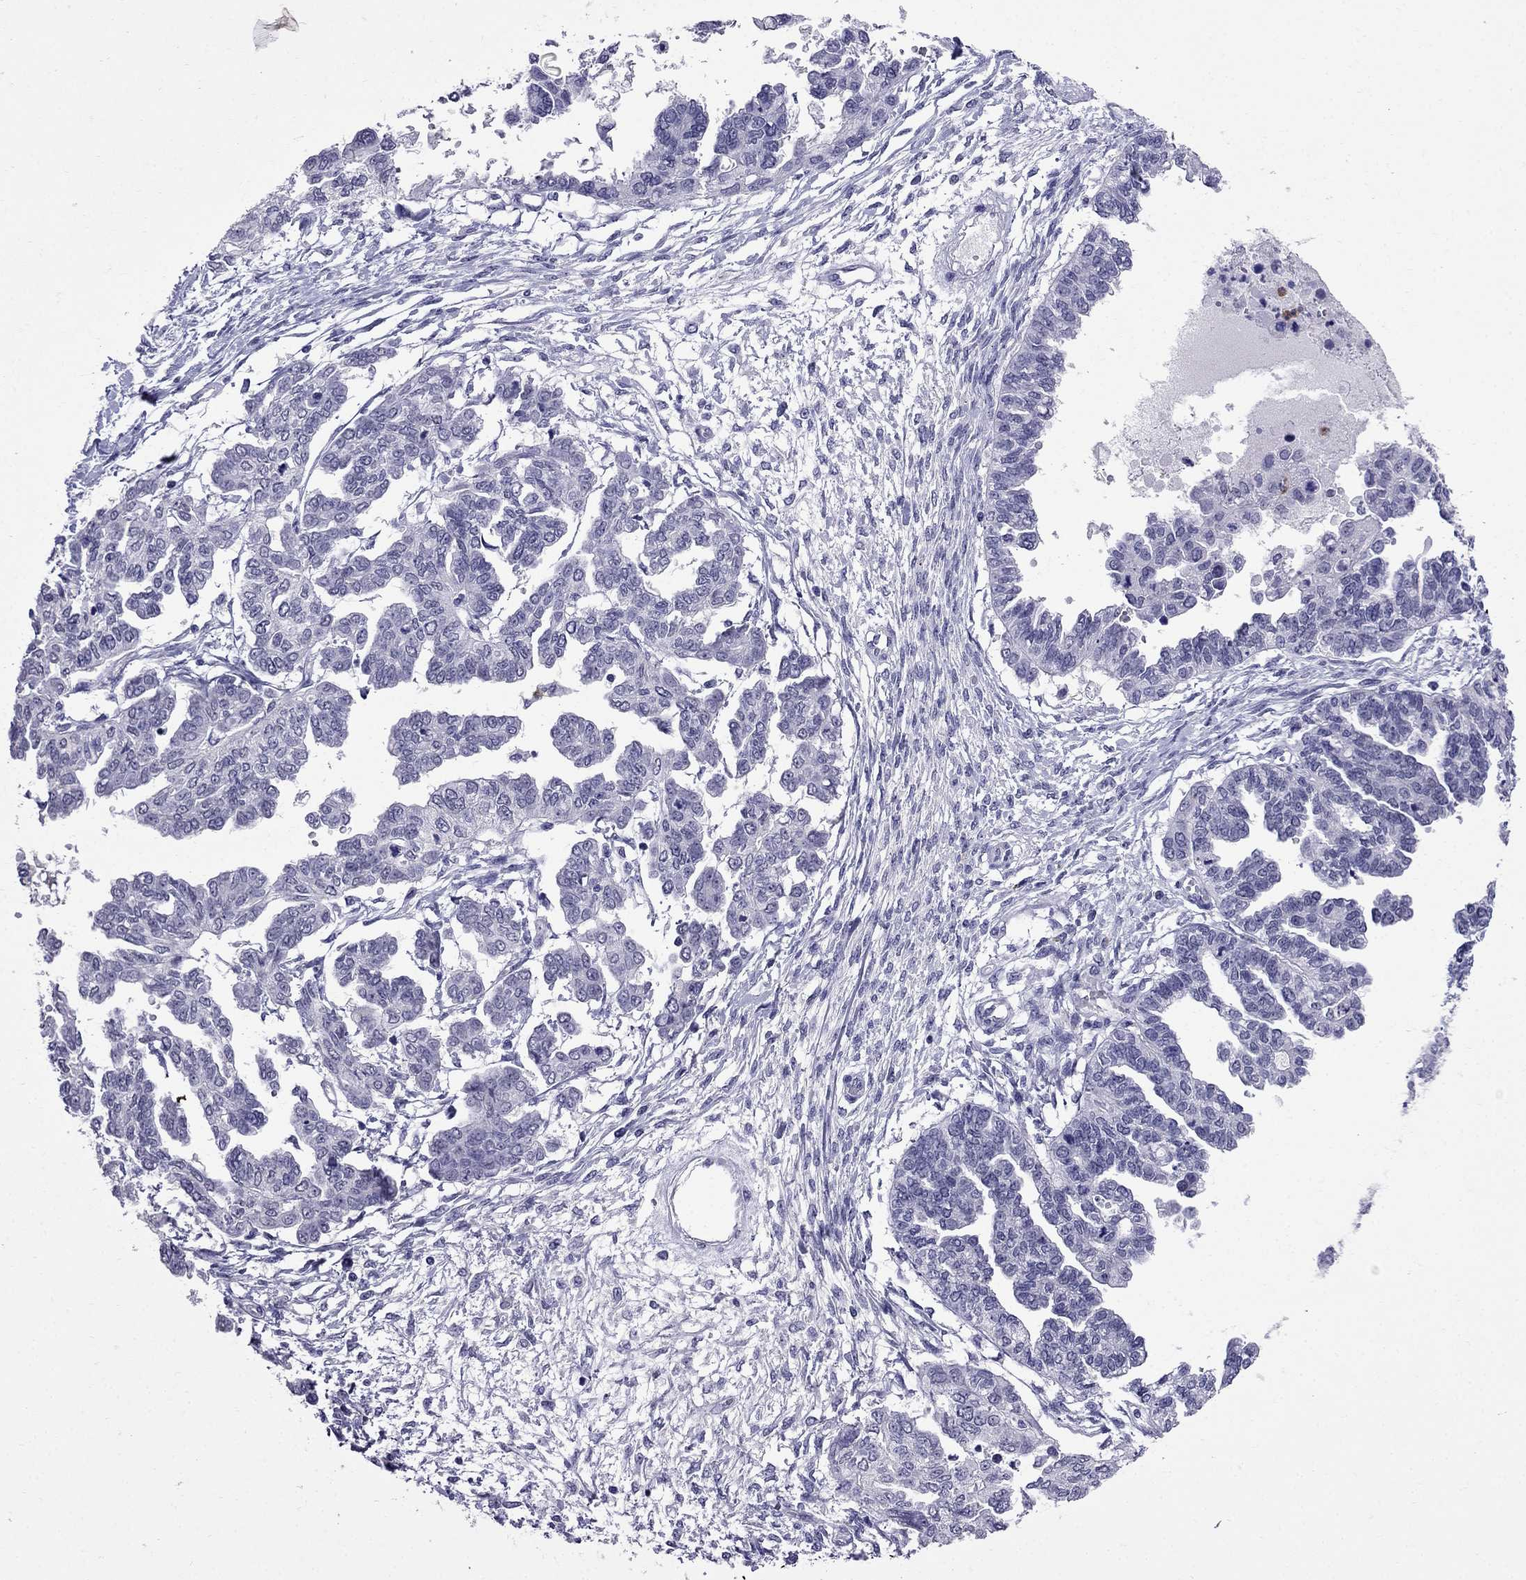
{"staining": {"intensity": "negative", "quantity": "none", "location": "none"}, "tissue": "ovarian cancer", "cell_type": "Tumor cells", "image_type": "cancer", "snomed": [{"axis": "morphology", "description": "Cystadenocarcinoma, serous, NOS"}, {"axis": "topography", "description": "Ovary"}], "caption": "Immunohistochemistry histopathology image of neoplastic tissue: human ovarian cancer (serous cystadenocarcinoma) stained with DAB reveals no significant protein staining in tumor cells.", "gene": "OLFM4", "patient": {"sex": "female", "age": 53}}